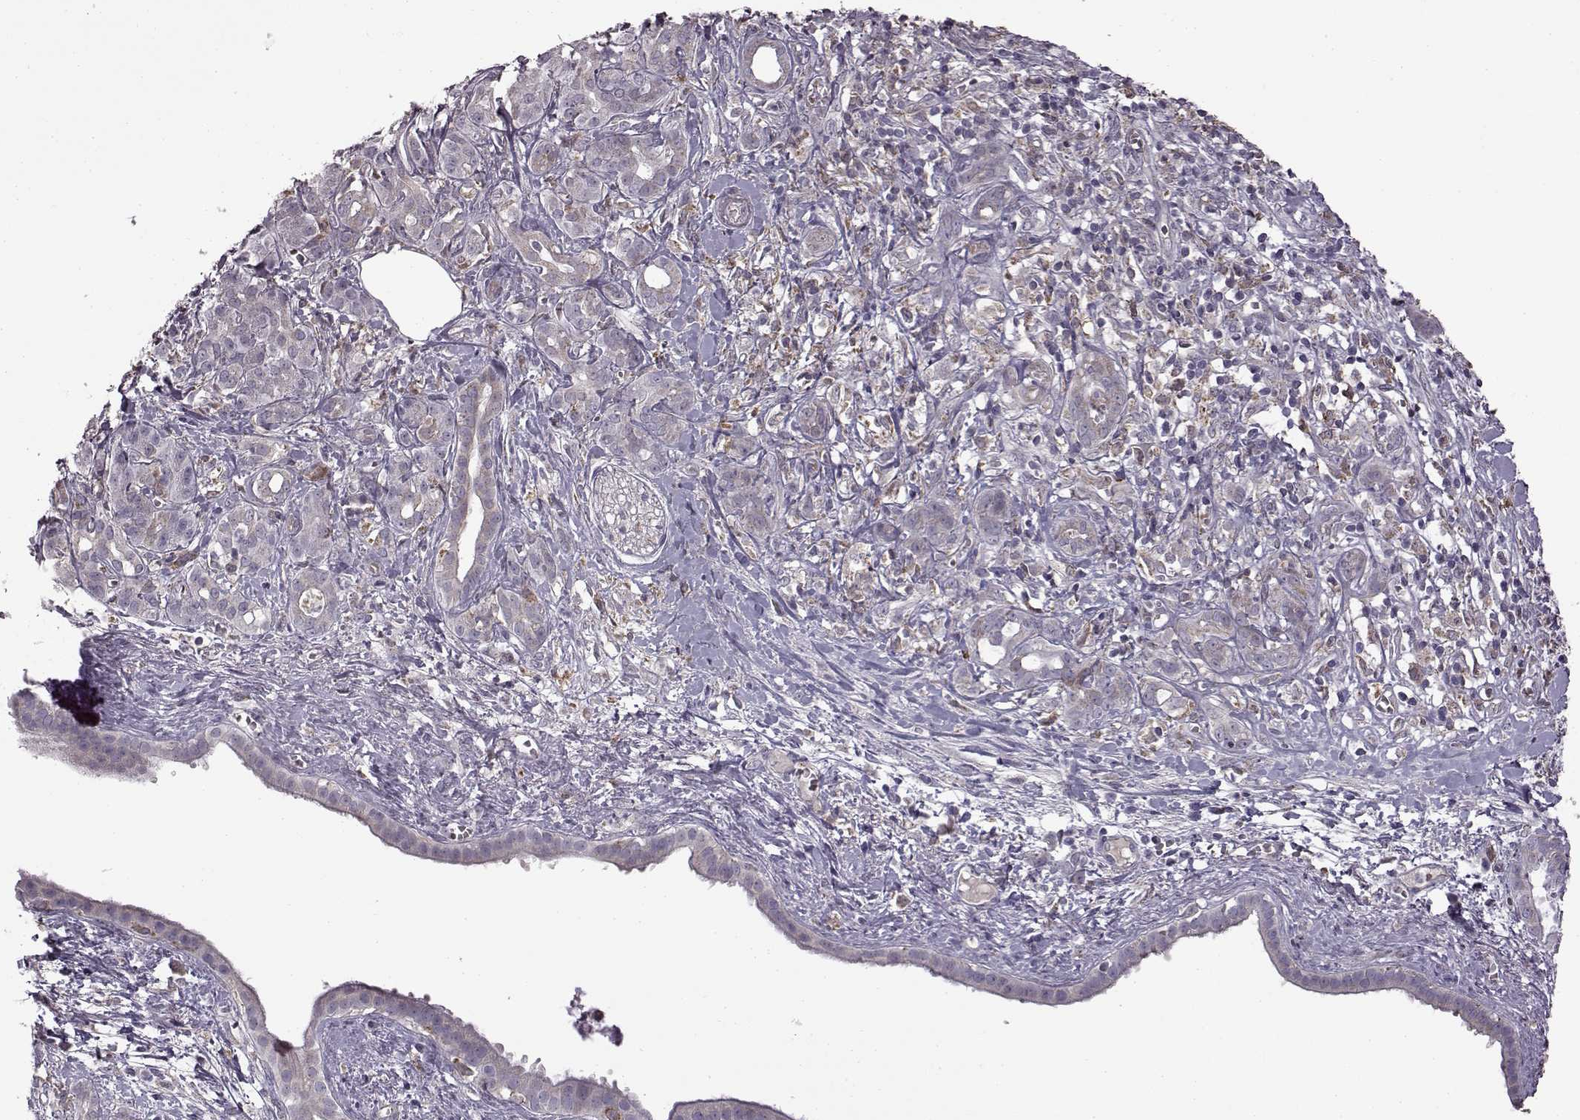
{"staining": {"intensity": "weak", "quantity": "<25%", "location": "cytoplasmic/membranous"}, "tissue": "pancreatic cancer", "cell_type": "Tumor cells", "image_type": "cancer", "snomed": [{"axis": "morphology", "description": "Adenocarcinoma, NOS"}, {"axis": "topography", "description": "Pancreas"}], "caption": "Immunohistochemical staining of pancreatic cancer exhibits no significant positivity in tumor cells.", "gene": "B3GNT6", "patient": {"sex": "male", "age": 61}}